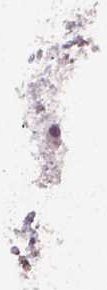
{"staining": {"intensity": "negative", "quantity": "none", "location": "none"}, "tissue": "breast", "cell_type": "Adipocytes", "image_type": "normal", "snomed": [{"axis": "morphology", "description": "Normal tissue, NOS"}, {"axis": "topography", "description": "Skin"}, {"axis": "topography", "description": "Breast"}], "caption": "This is a image of immunohistochemistry (IHC) staining of normal breast, which shows no expression in adipocytes.", "gene": "NECAB1", "patient": {"sex": "female", "age": 43}}